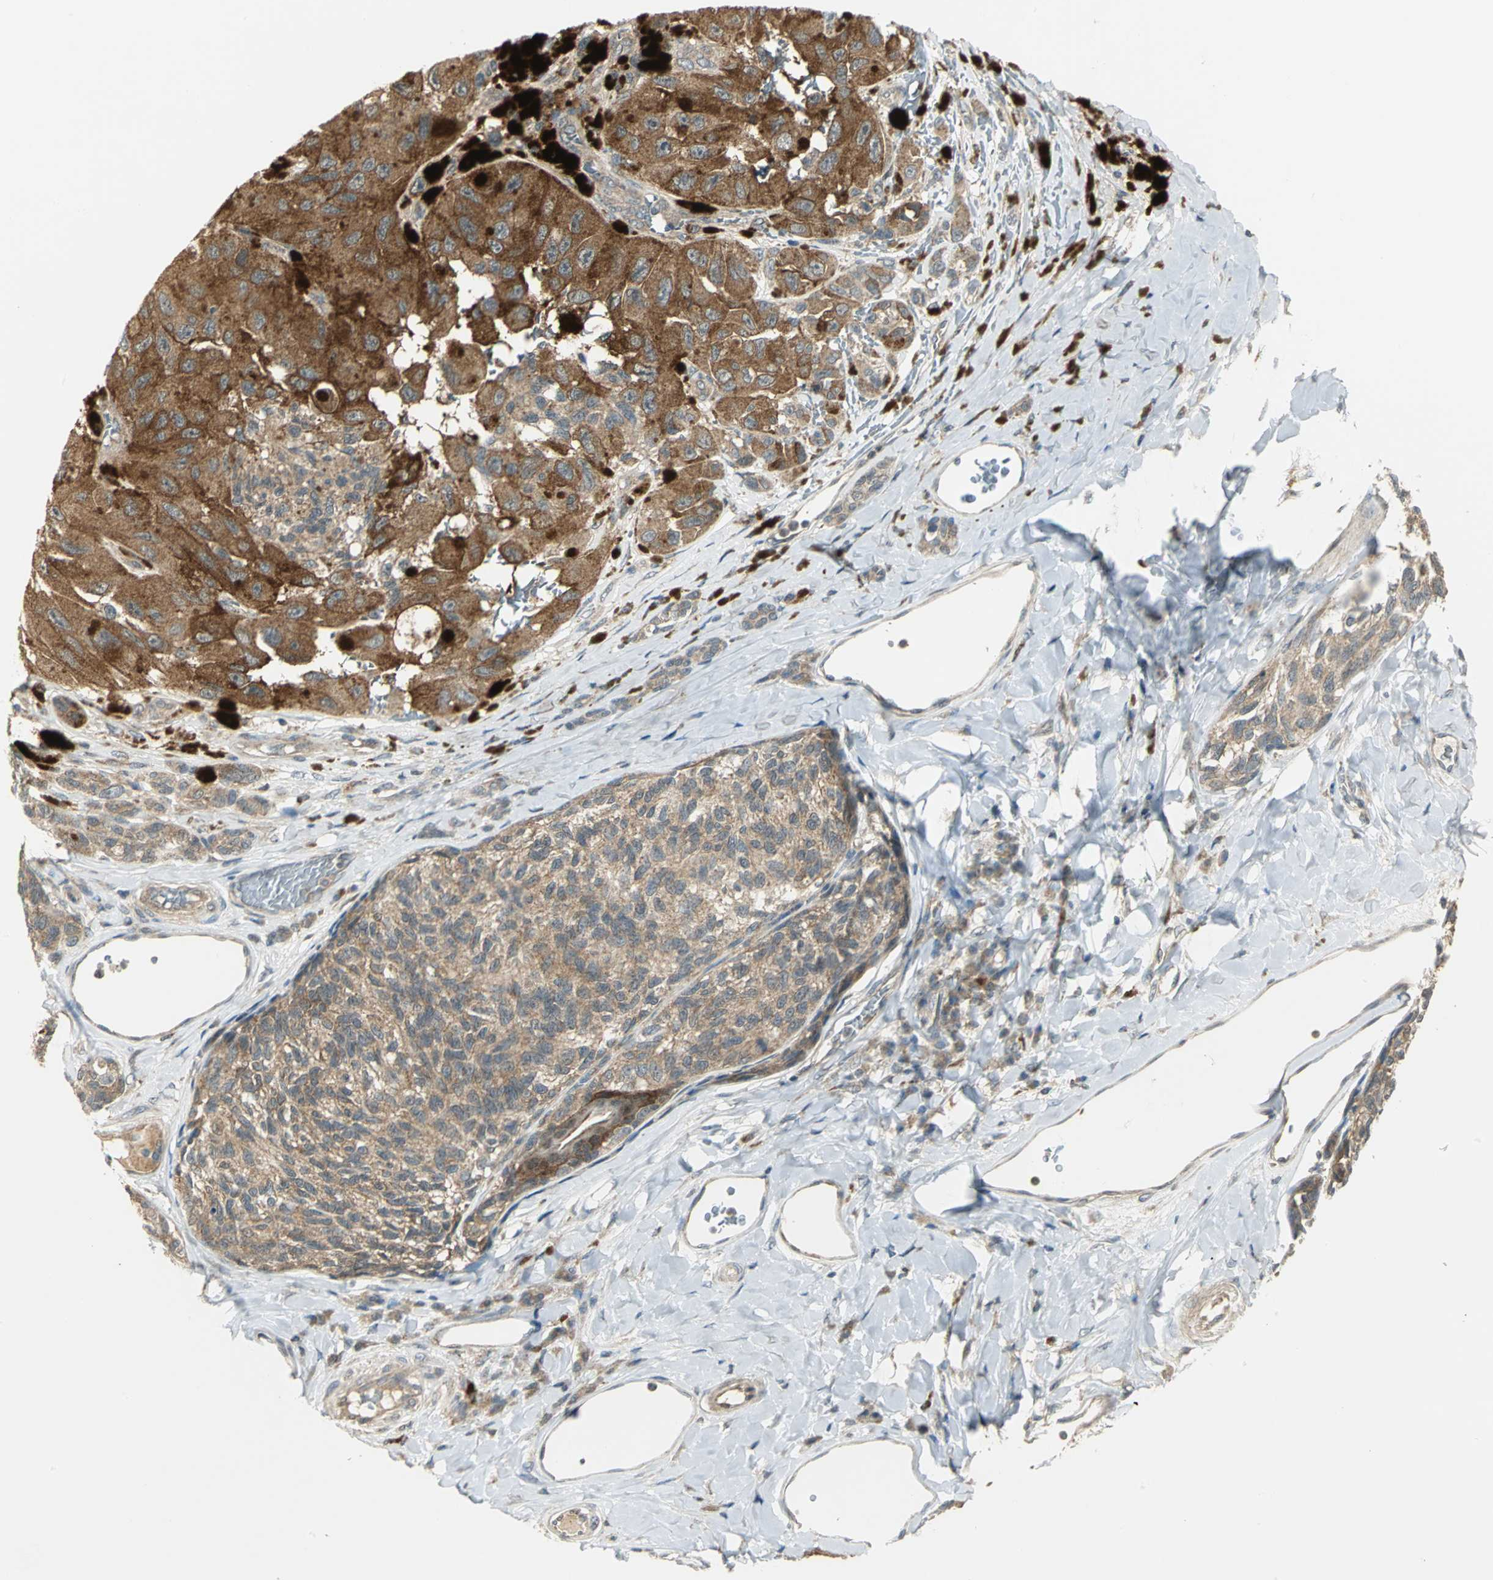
{"staining": {"intensity": "moderate", "quantity": ">75%", "location": "cytoplasmic/membranous"}, "tissue": "melanoma", "cell_type": "Tumor cells", "image_type": "cancer", "snomed": [{"axis": "morphology", "description": "Malignant melanoma, NOS"}, {"axis": "topography", "description": "Skin"}], "caption": "Melanoma stained with DAB IHC exhibits medium levels of moderate cytoplasmic/membranous expression in approximately >75% of tumor cells.", "gene": "MAPK8IP3", "patient": {"sex": "female", "age": 73}}